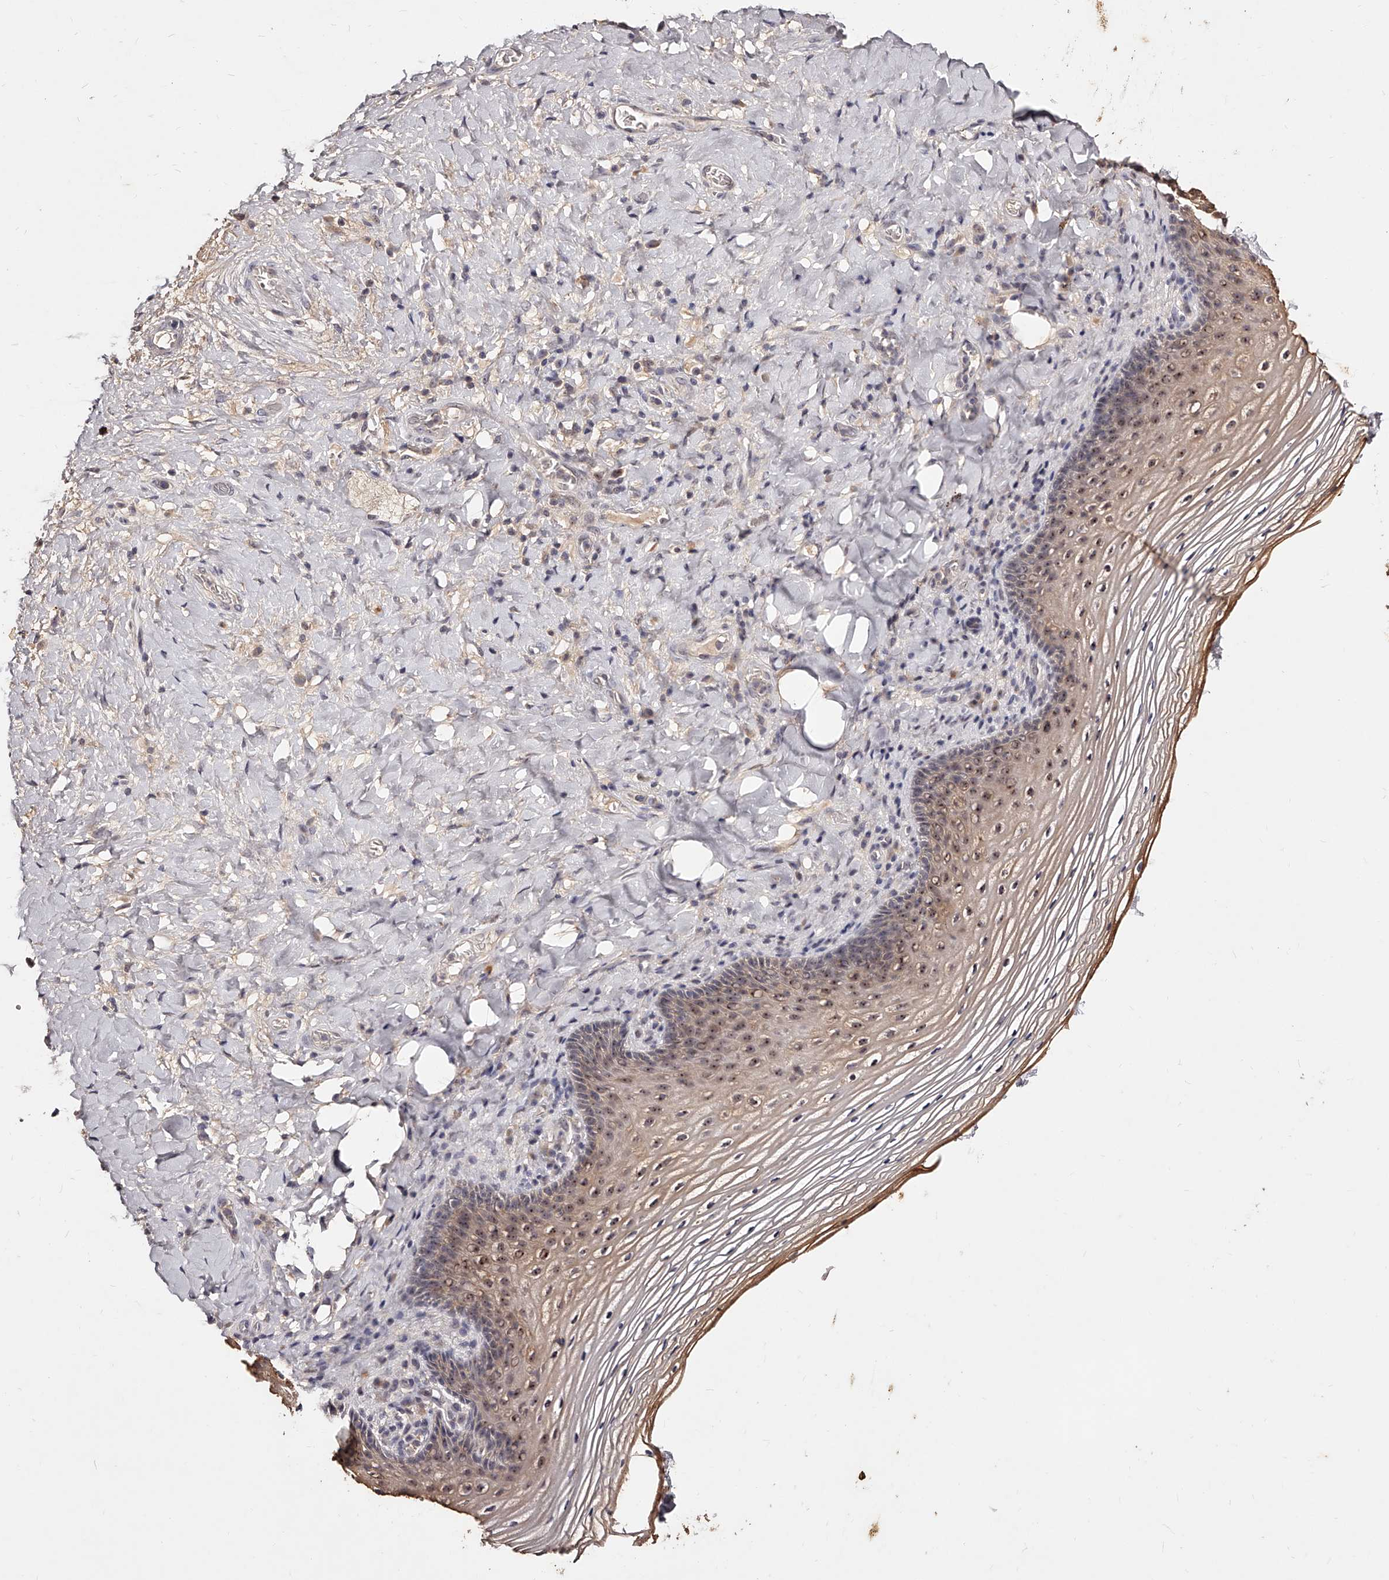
{"staining": {"intensity": "moderate", "quantity": ">75%", "location": "cytoplasmic/membranous,nuclear"}, "tissue": "vagina", "cell_type": "Squamous epithelial cells", "image_type": "normal", "snomed": [{"axis": "morphology", "description": "Normal tissue, NOS"}, {"axis": "topography", "description": "Vagina"}], "caption": "Protein staining of unremarkable vagina displays moderate cytoplasmic/membranous,nuclear staining in about >75% of squamous epithelial cells.", "gene": "PHACTR1", "patient": {"sex": "female", "age": 60}}